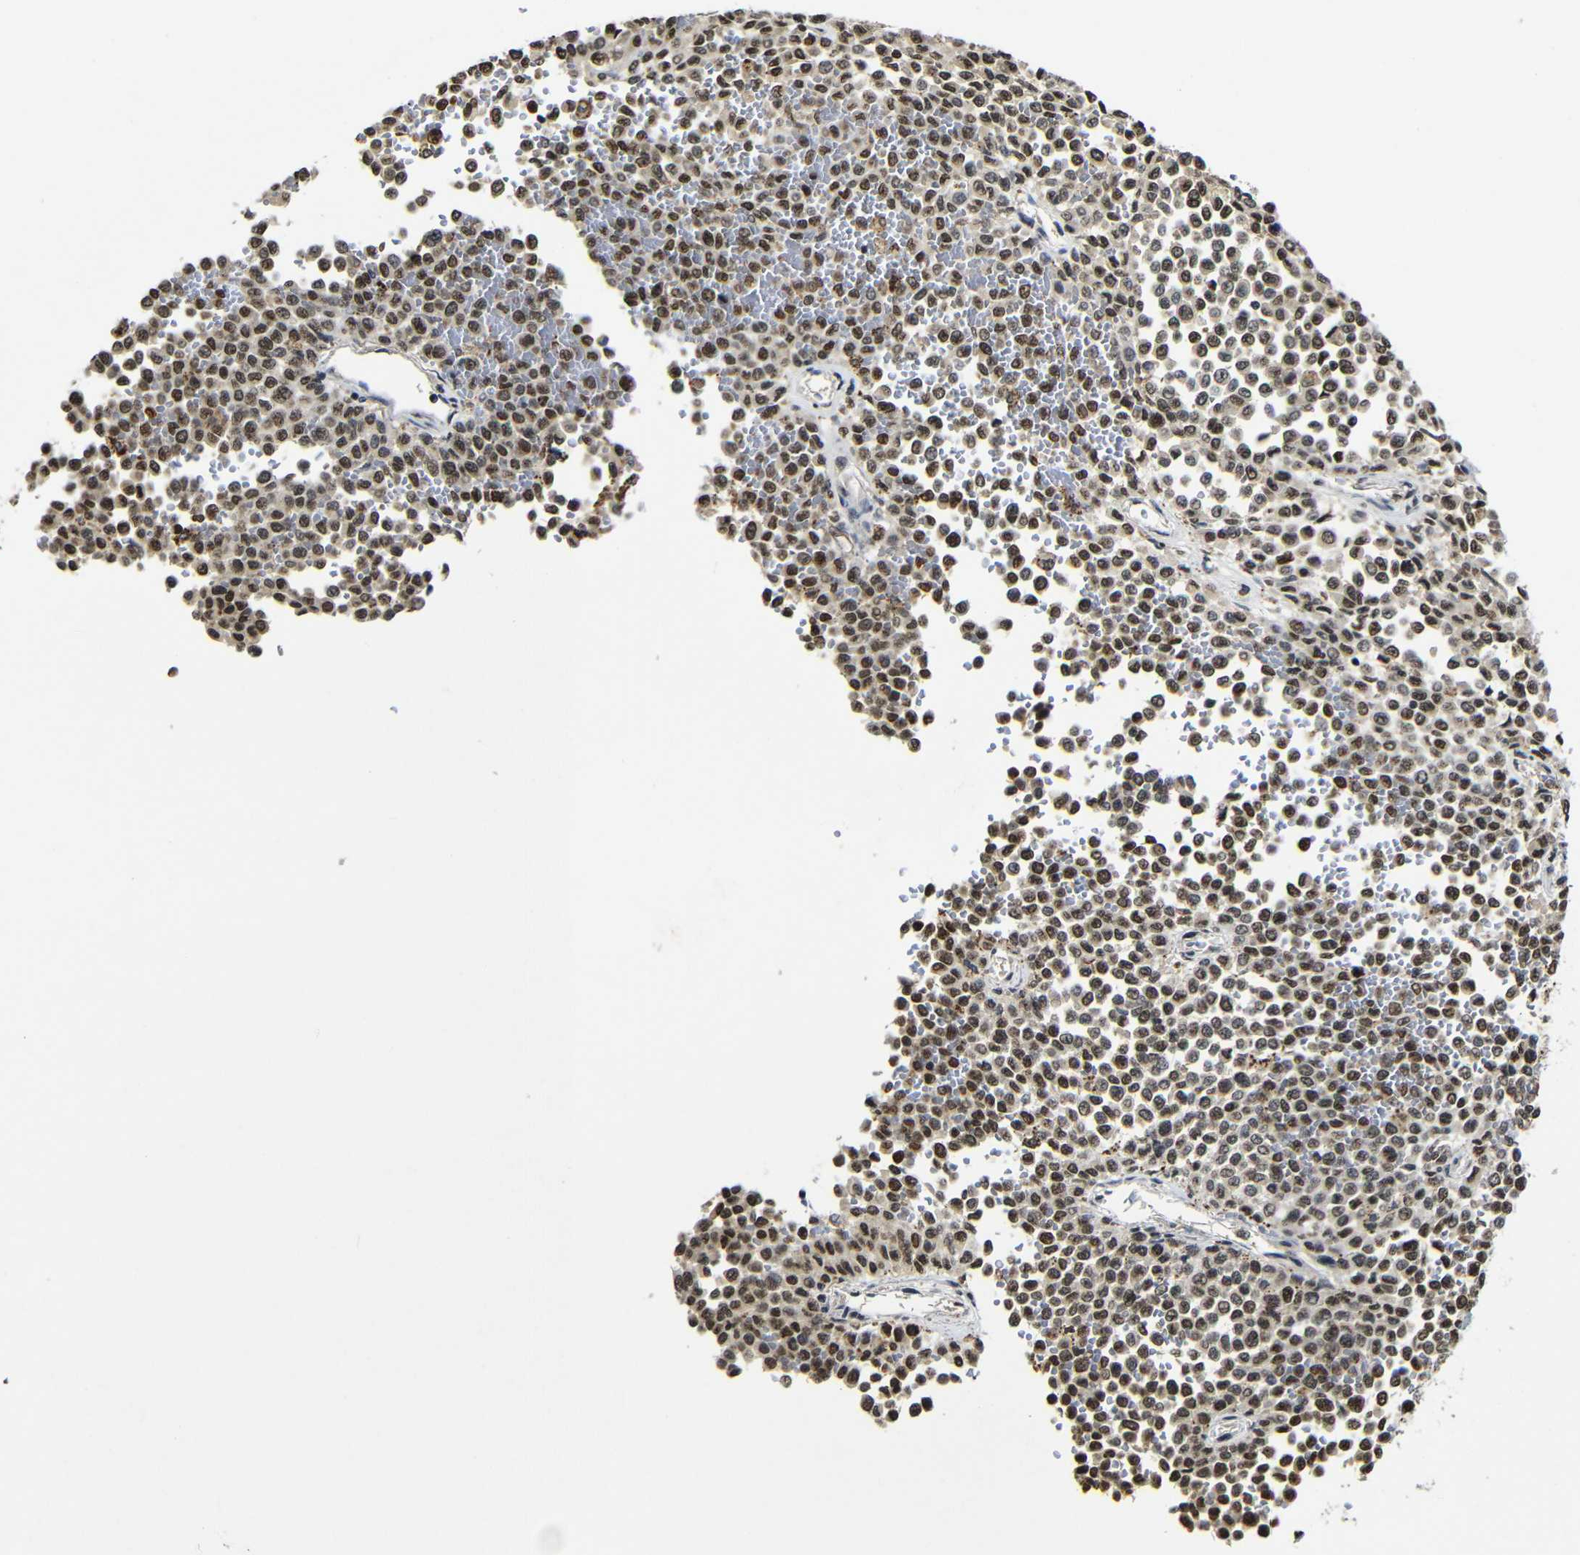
{"staining": {"intensity": "moderate", "quantity": "25%-75%", "location": "nuclear"}, "tissue": "melanoma", "cell_type": "Tumor cells", "image_type": "cancer", "snomed": [{"axis": "morphology", "description": "Malignant melanoma, Metastatic site"}, {"axis": "topography", "description": "Pancreas"}], "caption": "The histopathology image reveals staining of melanoma, revealing moderate nuclear protein staining (brown color) within tumor cells. Immunohistochemistry (ihc) stains the protein of interest in brown and the nuclei are stained blue.", "gene": "MYC", "patient": {"sex": "female", "age": 30}}